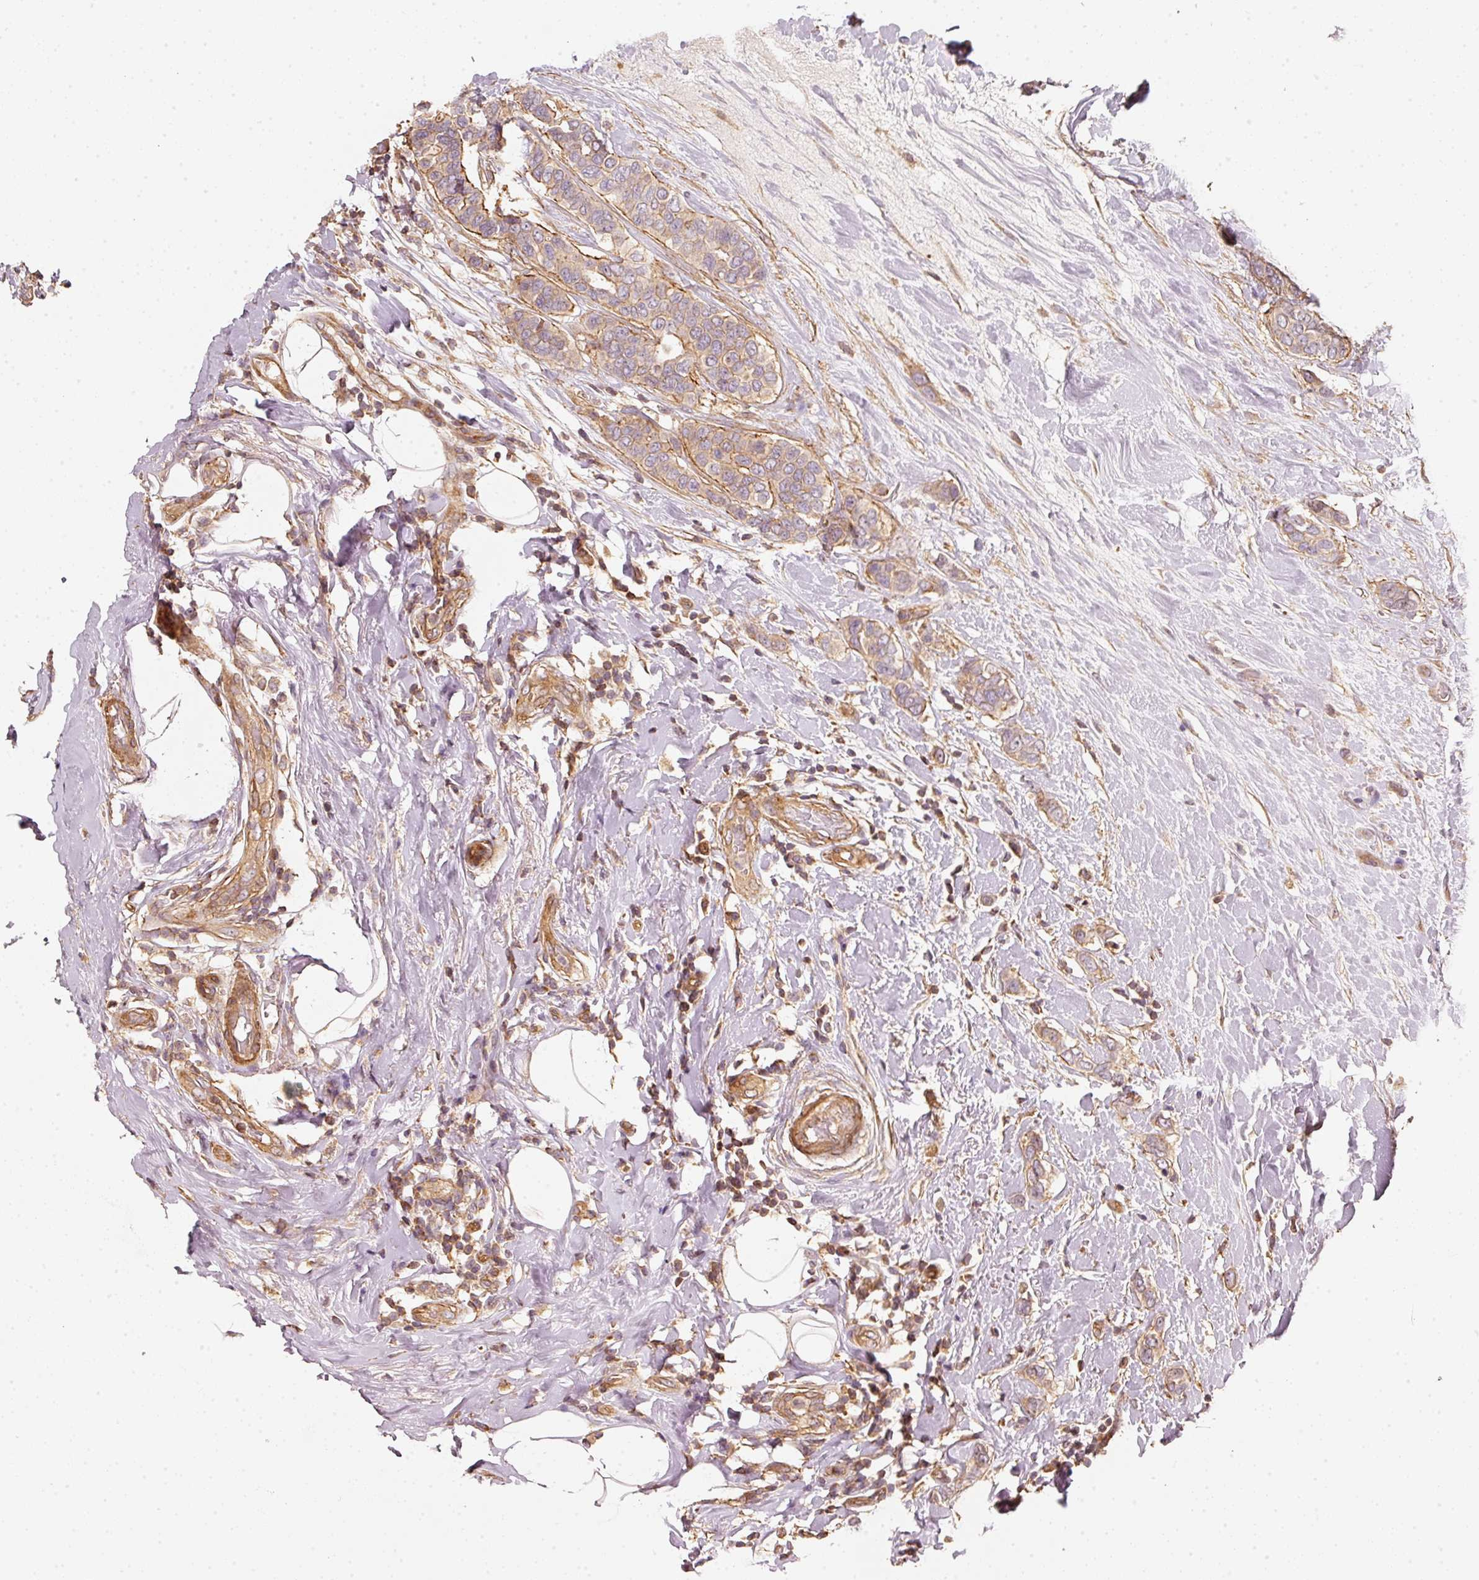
{"staining": {"intensity": "moderate", "quantity": ">75%", "location": "cytoplasmic/membranous"}, "tissue": "breast cancer", "cell_type": "Tumor cells", "image_type": "cancer", "snomed": [{"axis": "morphology", "description": "Lobular carcinoma"}, {"axis": "topography", "description": "Breast"}], "caption": "This is a photomicrograph of IHC staining of breast cancer (lobular carcinoma), which shows moderate expression in the cytoplasmic/membranous of tumor cells.", "gene": "CEP95", "patient": {"sex": "female", "age": 51}}